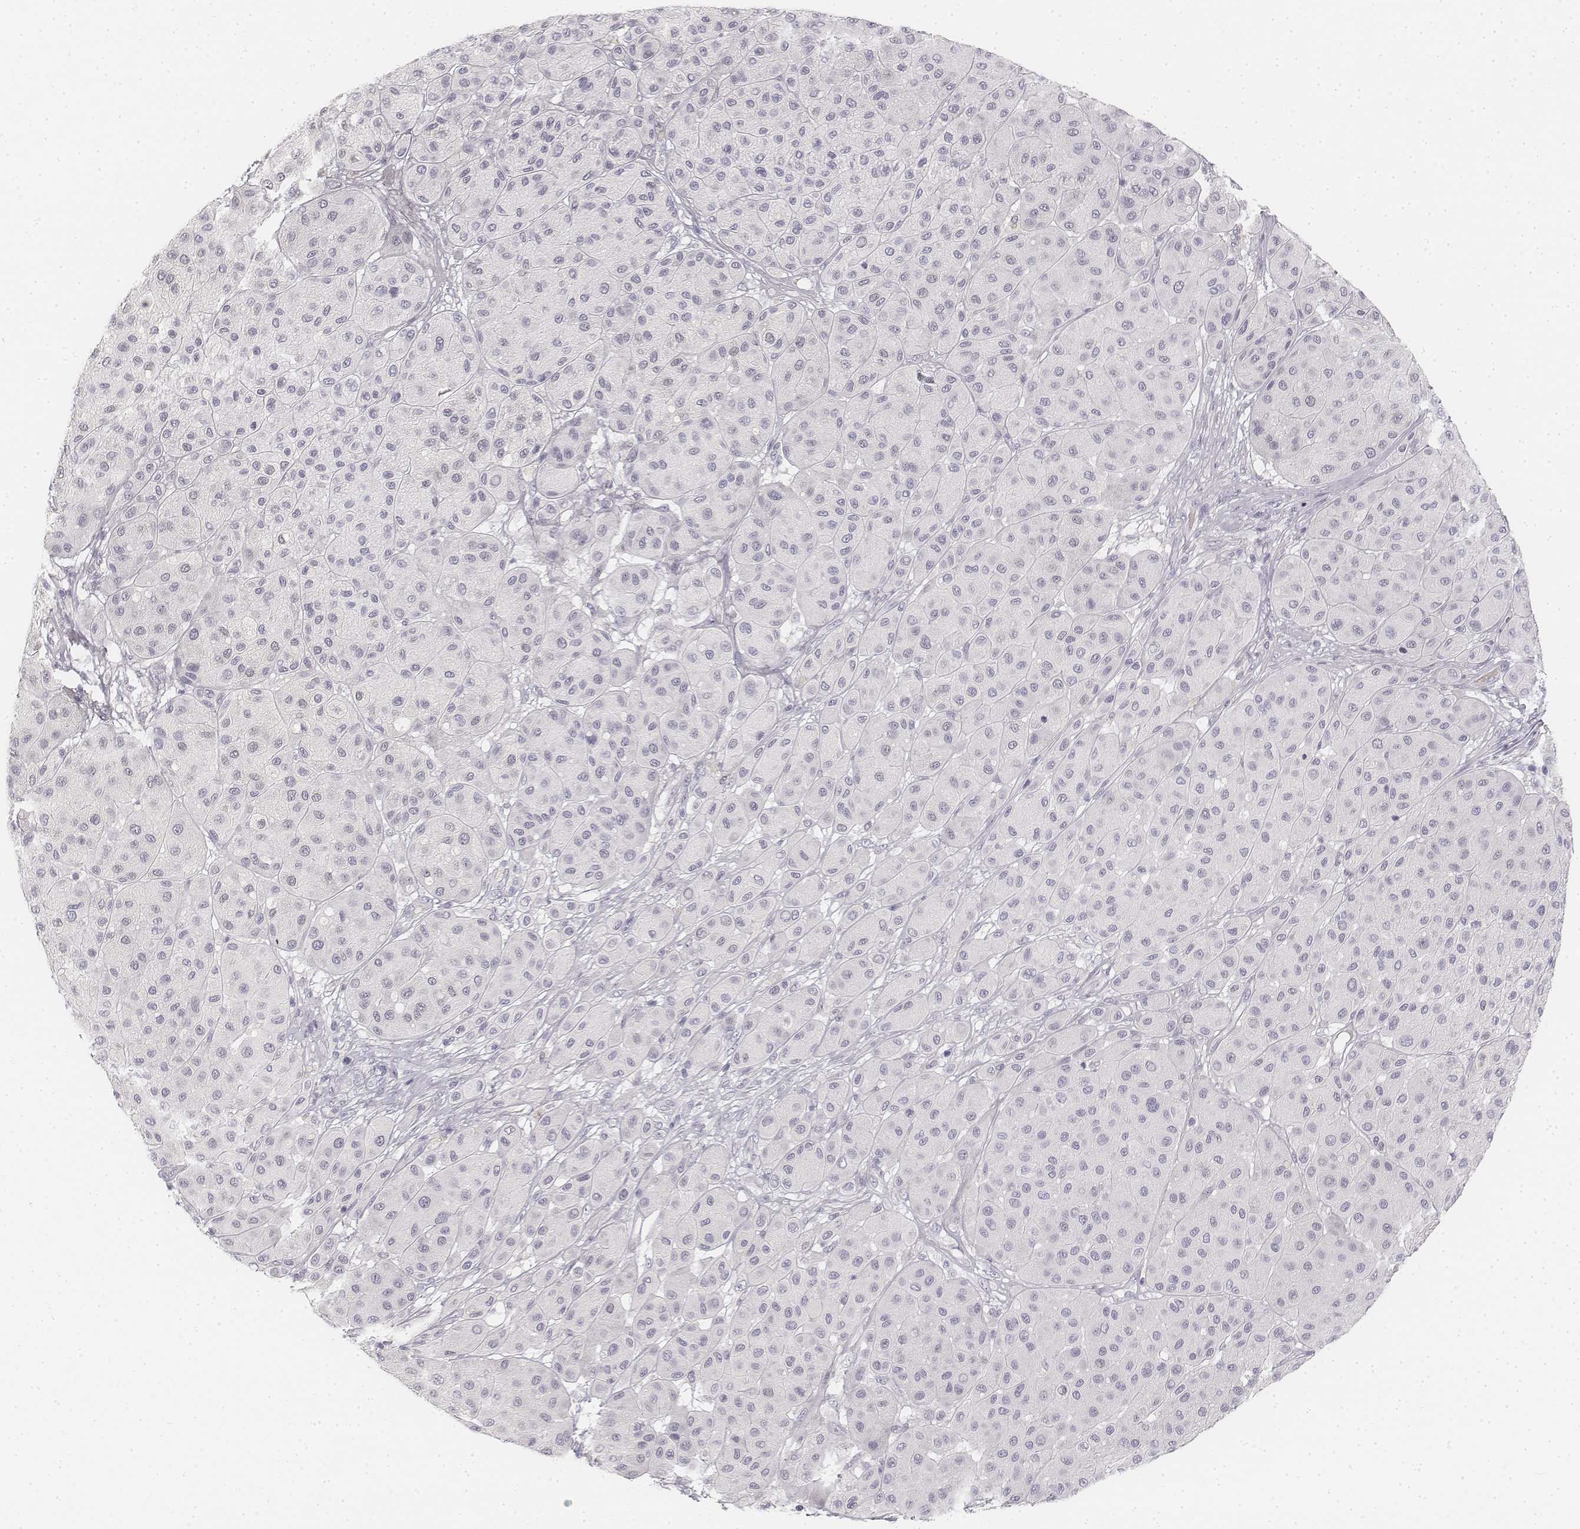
{"staining": {"intensity": "negative", "quantity": "none", "location": "none"}, "tissue": "melanoma", "cell_type": "Tumor cells", "image_type": "cancer", "snomed": [{"axis": "morphology", "description": "Malignant melanoma, Metastatic site"}, {"axis": "topography", "description": "Smooth muscle"}], "caption": "Immunohistochemical staining of human melanoma displays no significant positivity in tumor cells. (Stains: DAB IHC with hematoxylin counter stain, Microscopy: brightfield microscopy at high magnification).", "gene": "DSG4", "patient": {"sex": "male", "age": 41}}